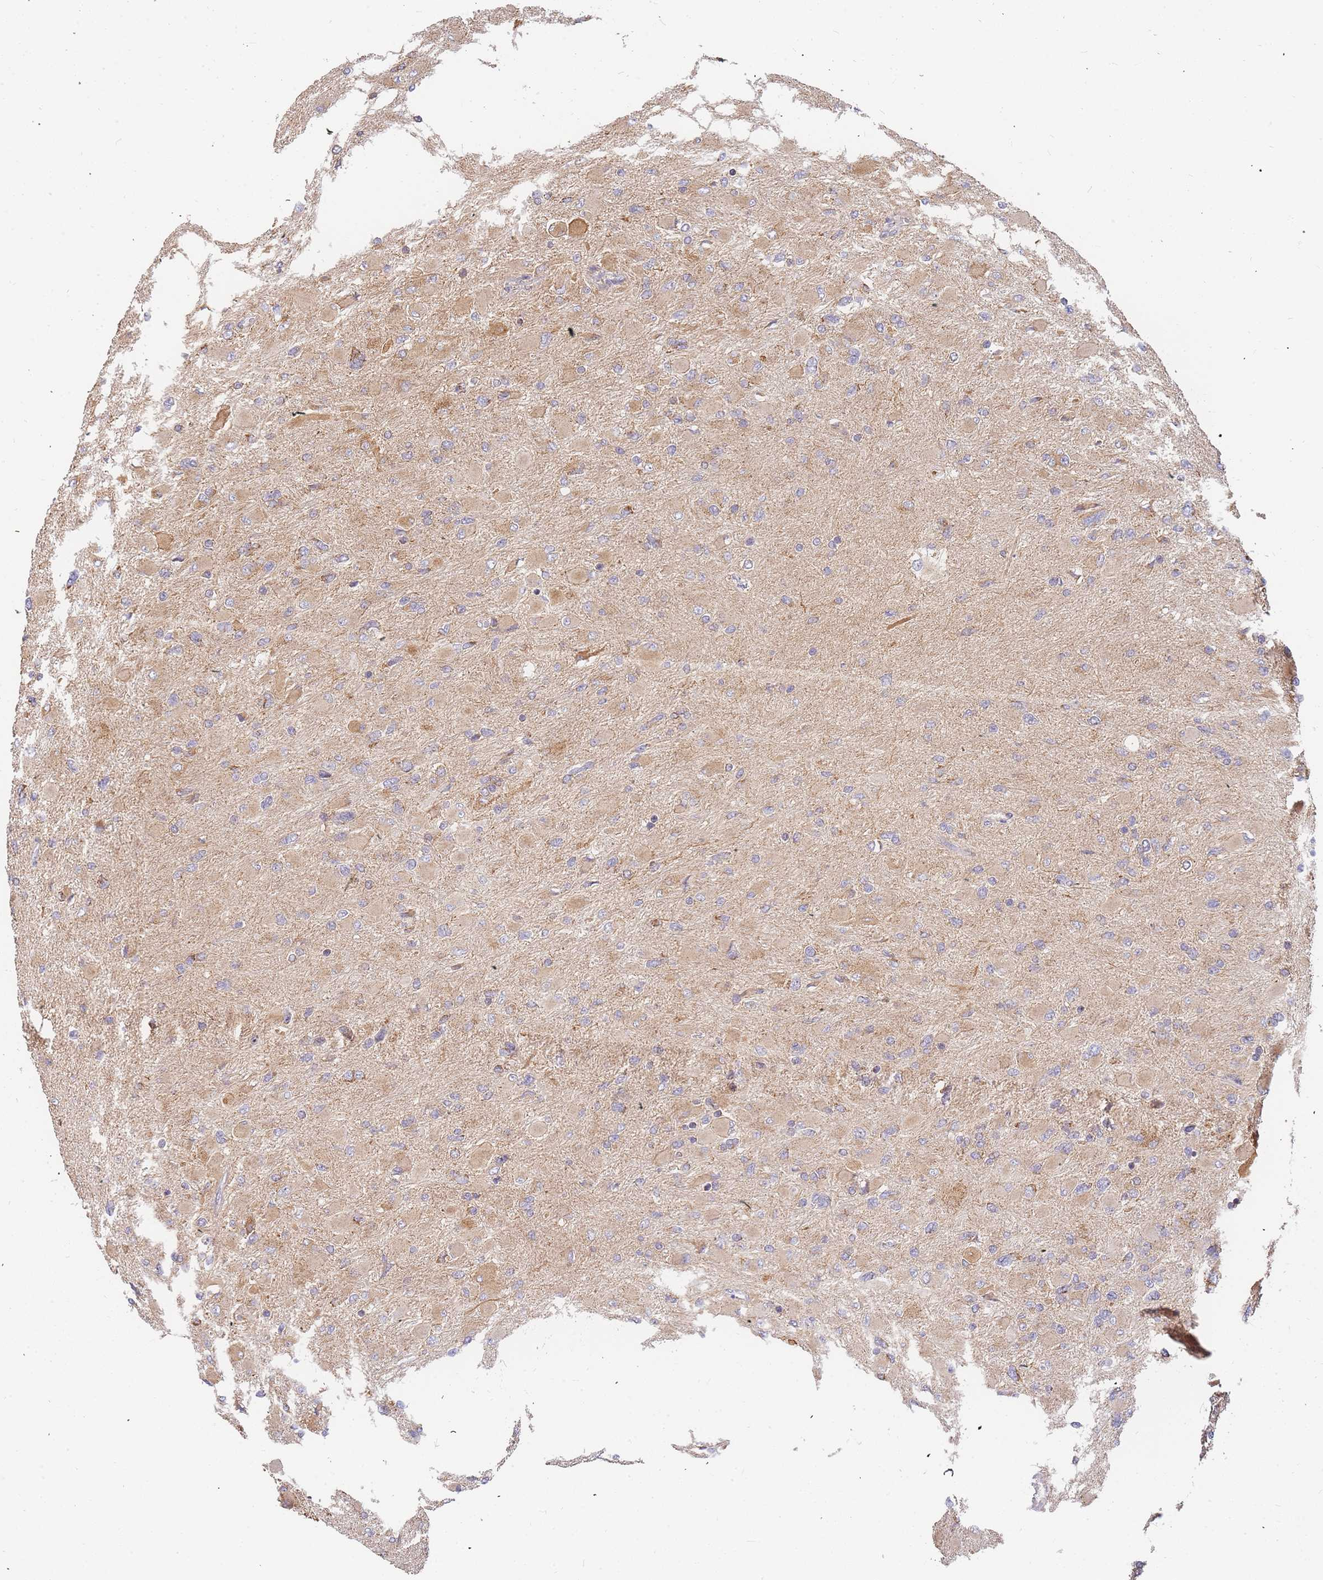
{"staining": {"intensity": "weak", "quantity": "25%-75%", "location": "cytoplasmic/membranous"}, "tissue": "glioma", "cell_type": "Tumor cells", "image_type": "cancer", "snomed": [{"axis": "morphology", "description": "Glioma, malignant, High grade"}, {"axis": "topography", "description": "Cerebral cortex"}], "caption": "Protein analysis of glioma tissue displays weak cytoplasmic/membranous staining in about 25%-75% of tumor cells. (Brightfield microscopy of DAB IHC at high magnification).", "gene": "ADCY9", "patient": {"sex": "female", "age": 36}}